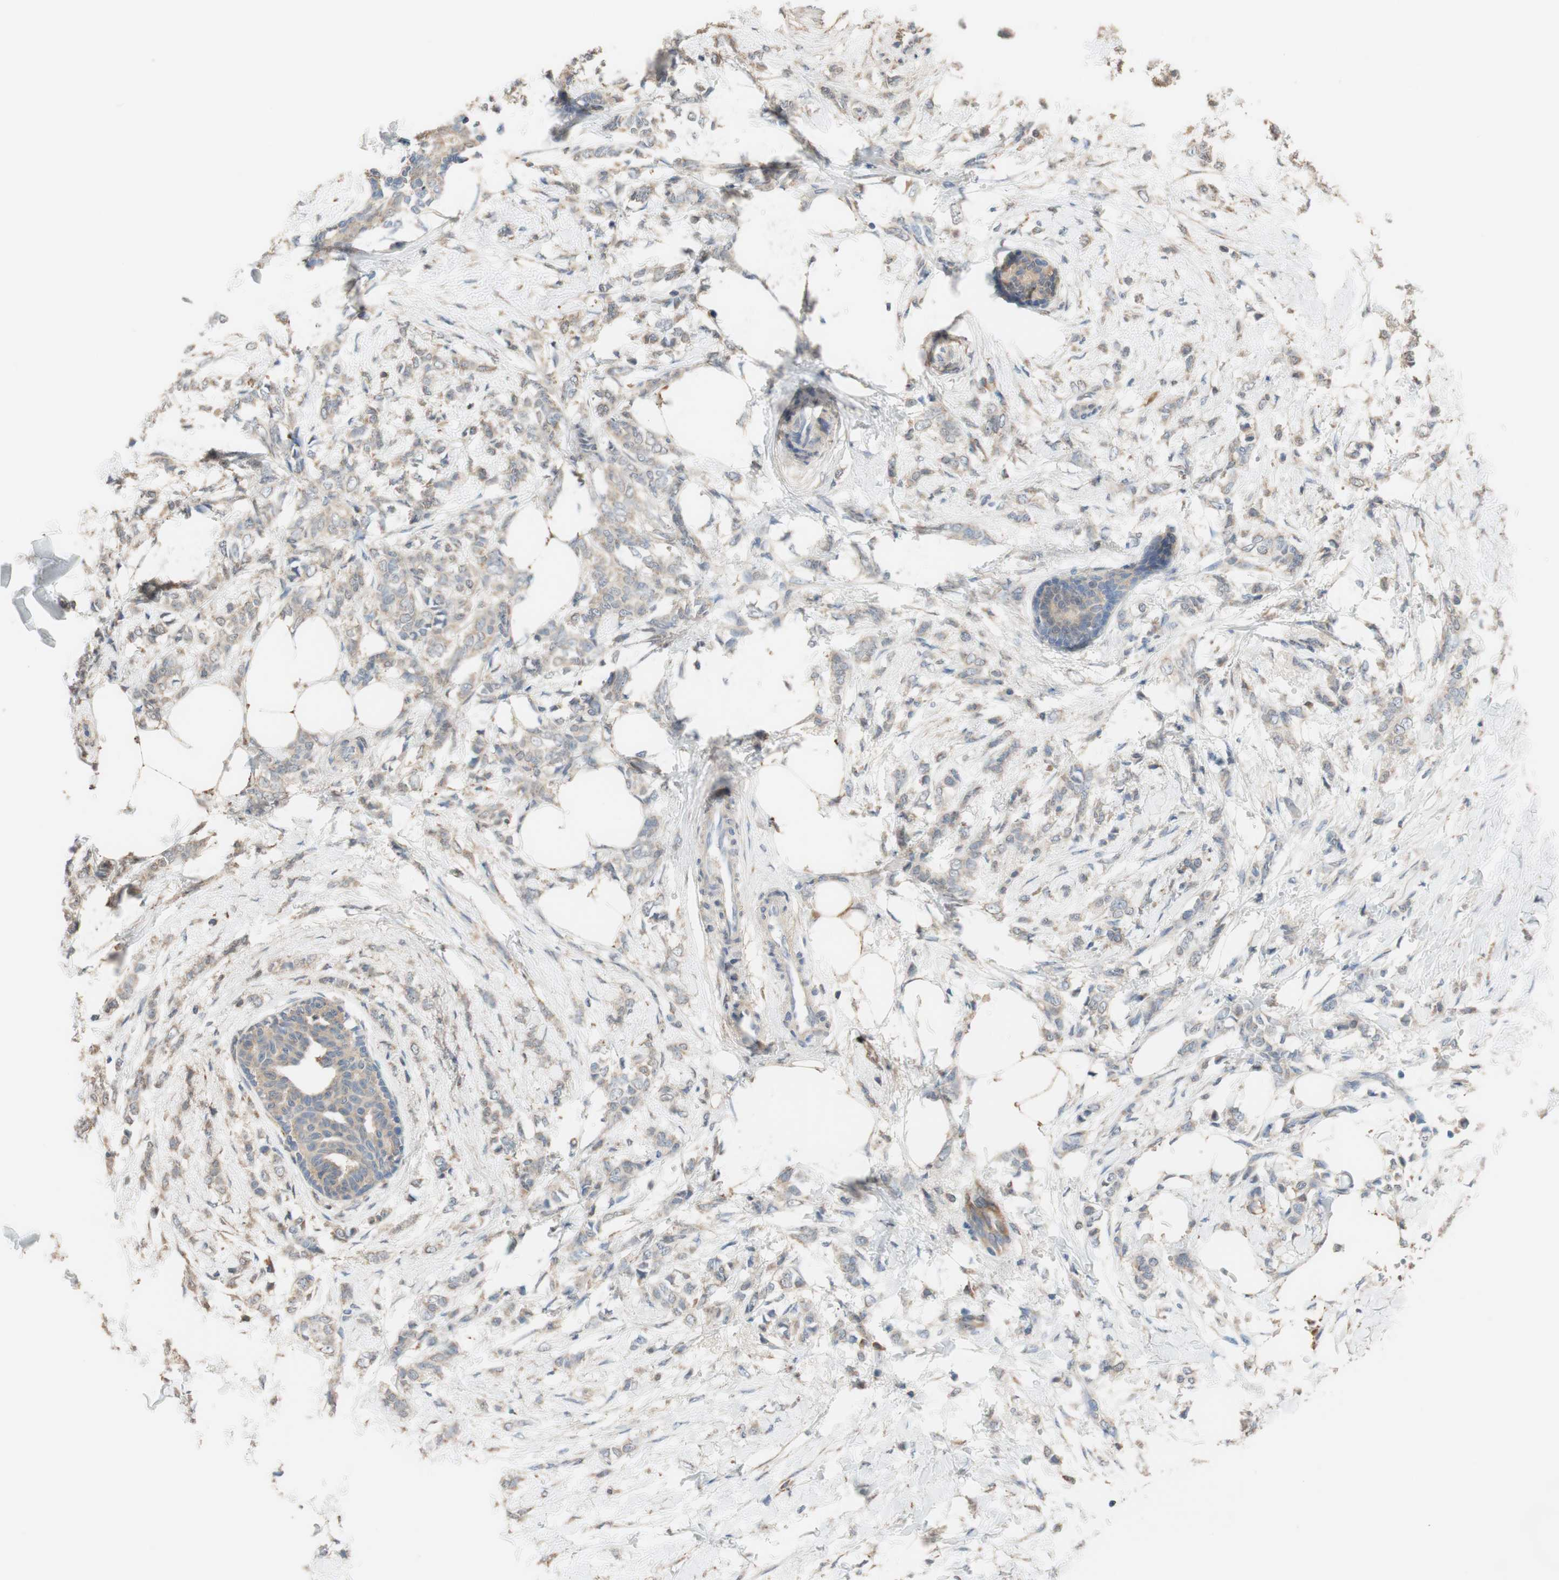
{"staining": {"intensity": "moderate", "quantity": "25%-75%", "location": "cytoplasmic/membranous"}, "tissue": "breast cancer", "cell_type": "Tumor cells", "image_type": "cancer", "snomed": [{"axis": "morphology", "description": "Lobular carcinoma, in situ"}, {"axis": "morphology", "description": "Lobular carcinoma"}, {"axis": "topography", "description": "Breast"}], "caption": "This is a histology image of immunohistochemistry staining of breast lobular carcinoma in situ, which shows moderate staining in the cytoplasmic/membranous of tumor cells.", "gene": "ALDH1A2", "patient": {"sex": "female", "age": 41}}